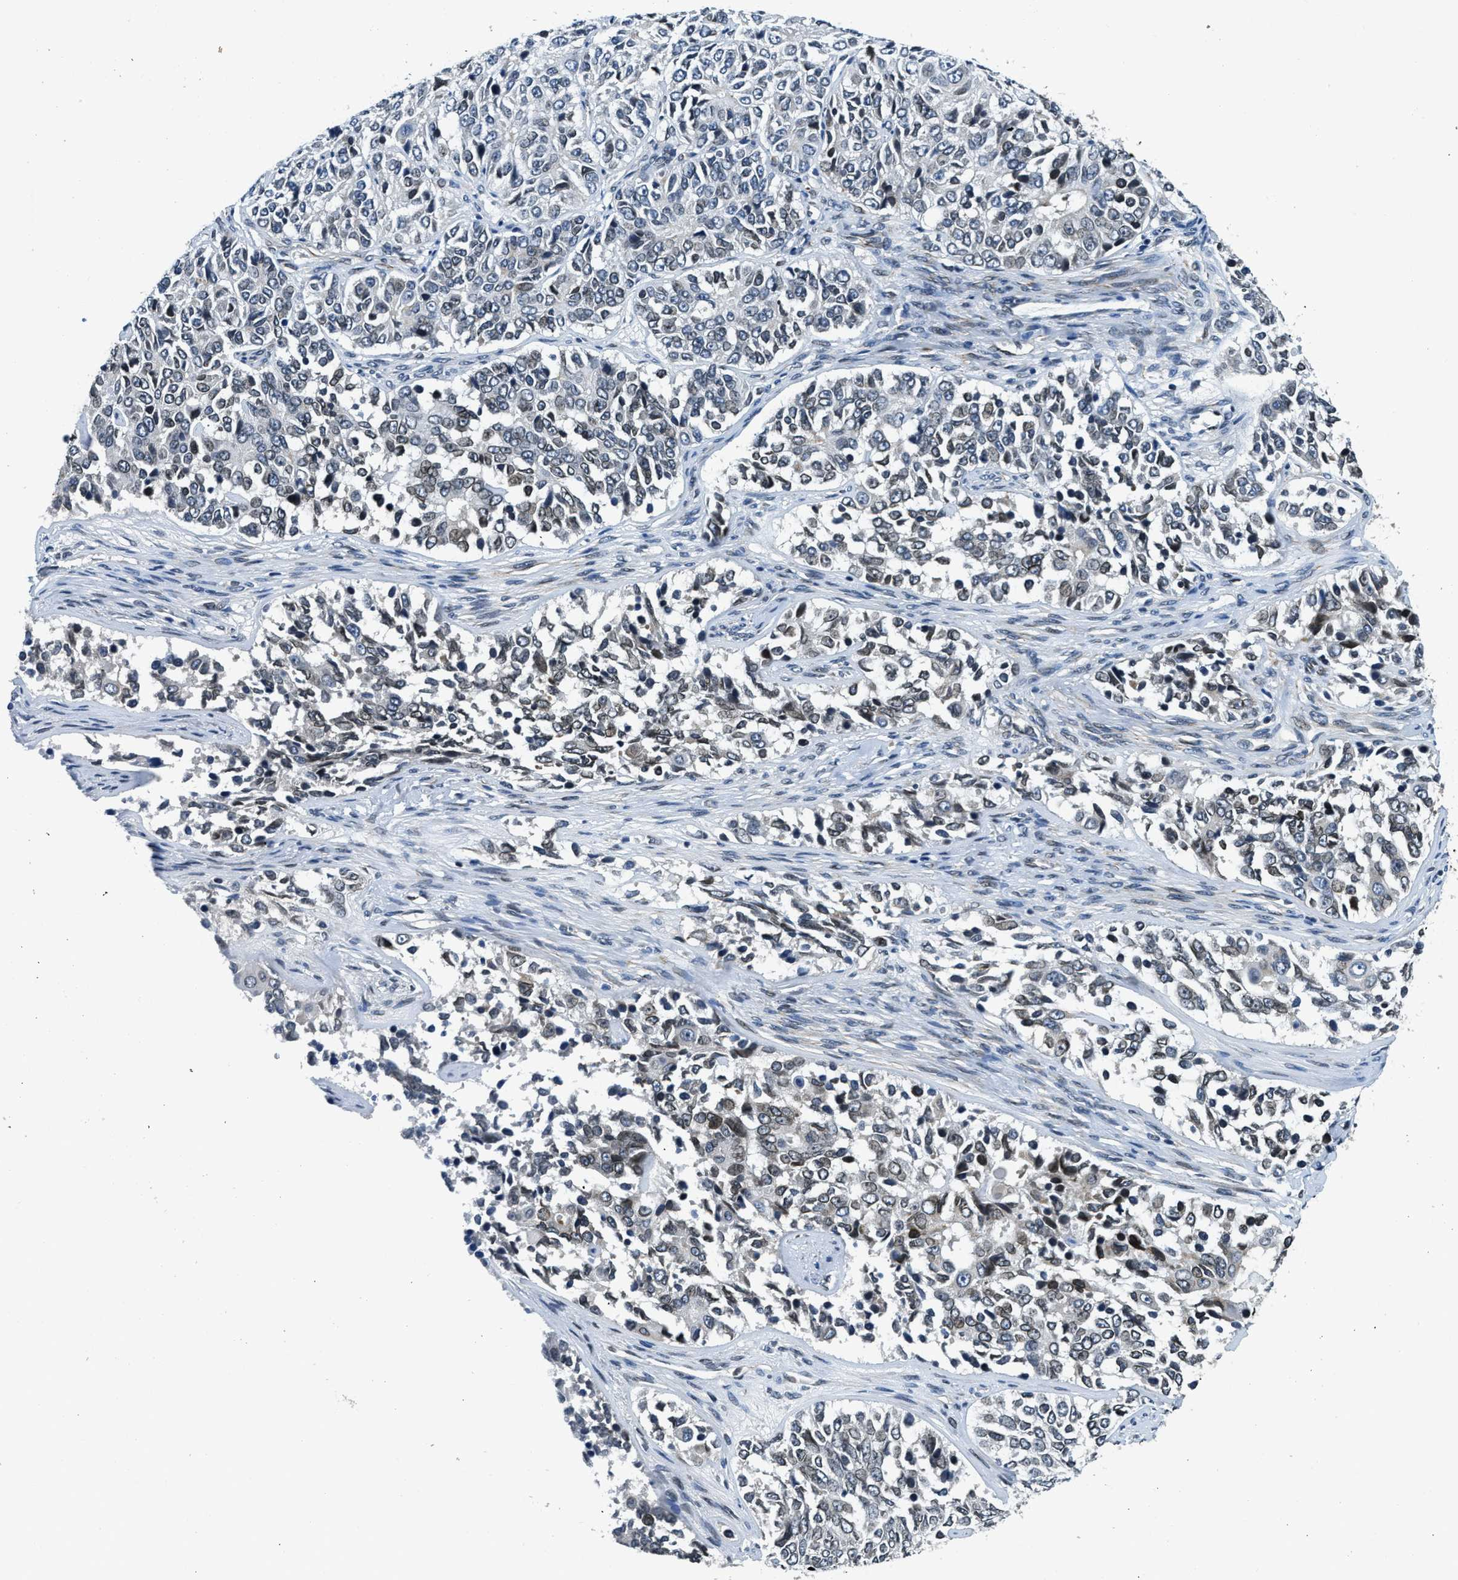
{"staining": {"intensity": "weak", "quantity": "<25%", "location": "nuclear"}, "tissue": "ovarian cancer", "cell_type": "Tumor cells", "image_type": "cancer", "snomed": [{"axis": "morphology", "description": "Carcinoma, endometroid"}, {"axis": "topography", "description": "Ovary"}], "caption": "High power microscopy micrograph of an immunohistochemistry image of ovarian cancer, revealing no significant staining in tumor cells.", "gene": "ZC3HC1", "patient": {"sex": "female", "age": 51}}